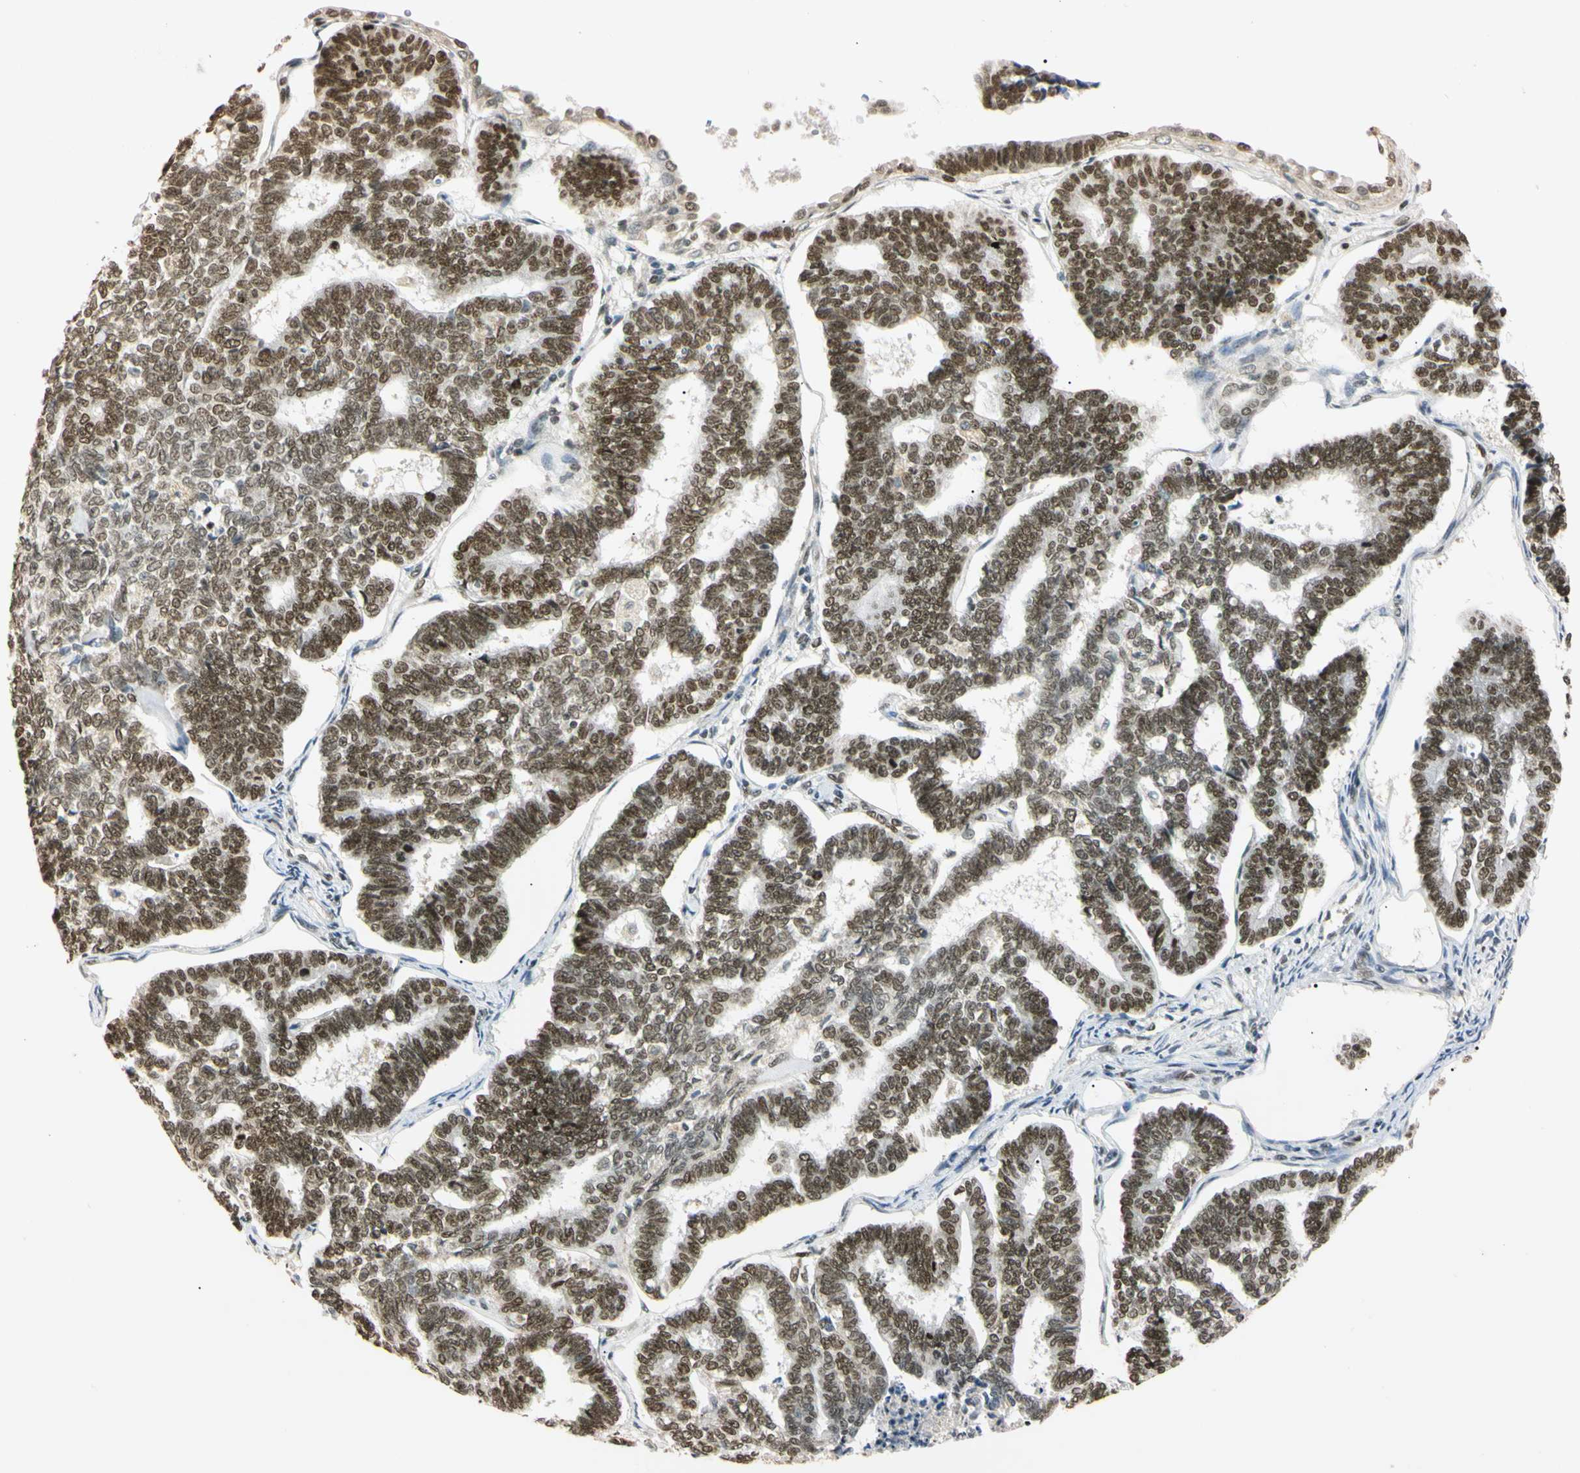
{"staining": {"intensity": "strong", "quantity": ">75%", "location": "nuclear"}, "tissue": "endometrial cancer", "cell_type": "Tumor cells", "image_type": "cancer", "snomed": [{"axis": "morphology", "description": "Adenocarcinoma, NOS"}, {"axis": "topography", "description": "Endometrium"}], "caption": "This is an image of immunohistochemistry staining of endometrial cancer, which shows strong positivity in the nuclear of tumor cells.", "gene": "SMARCA5", "patient": {"sex": "female", "age": 70}}